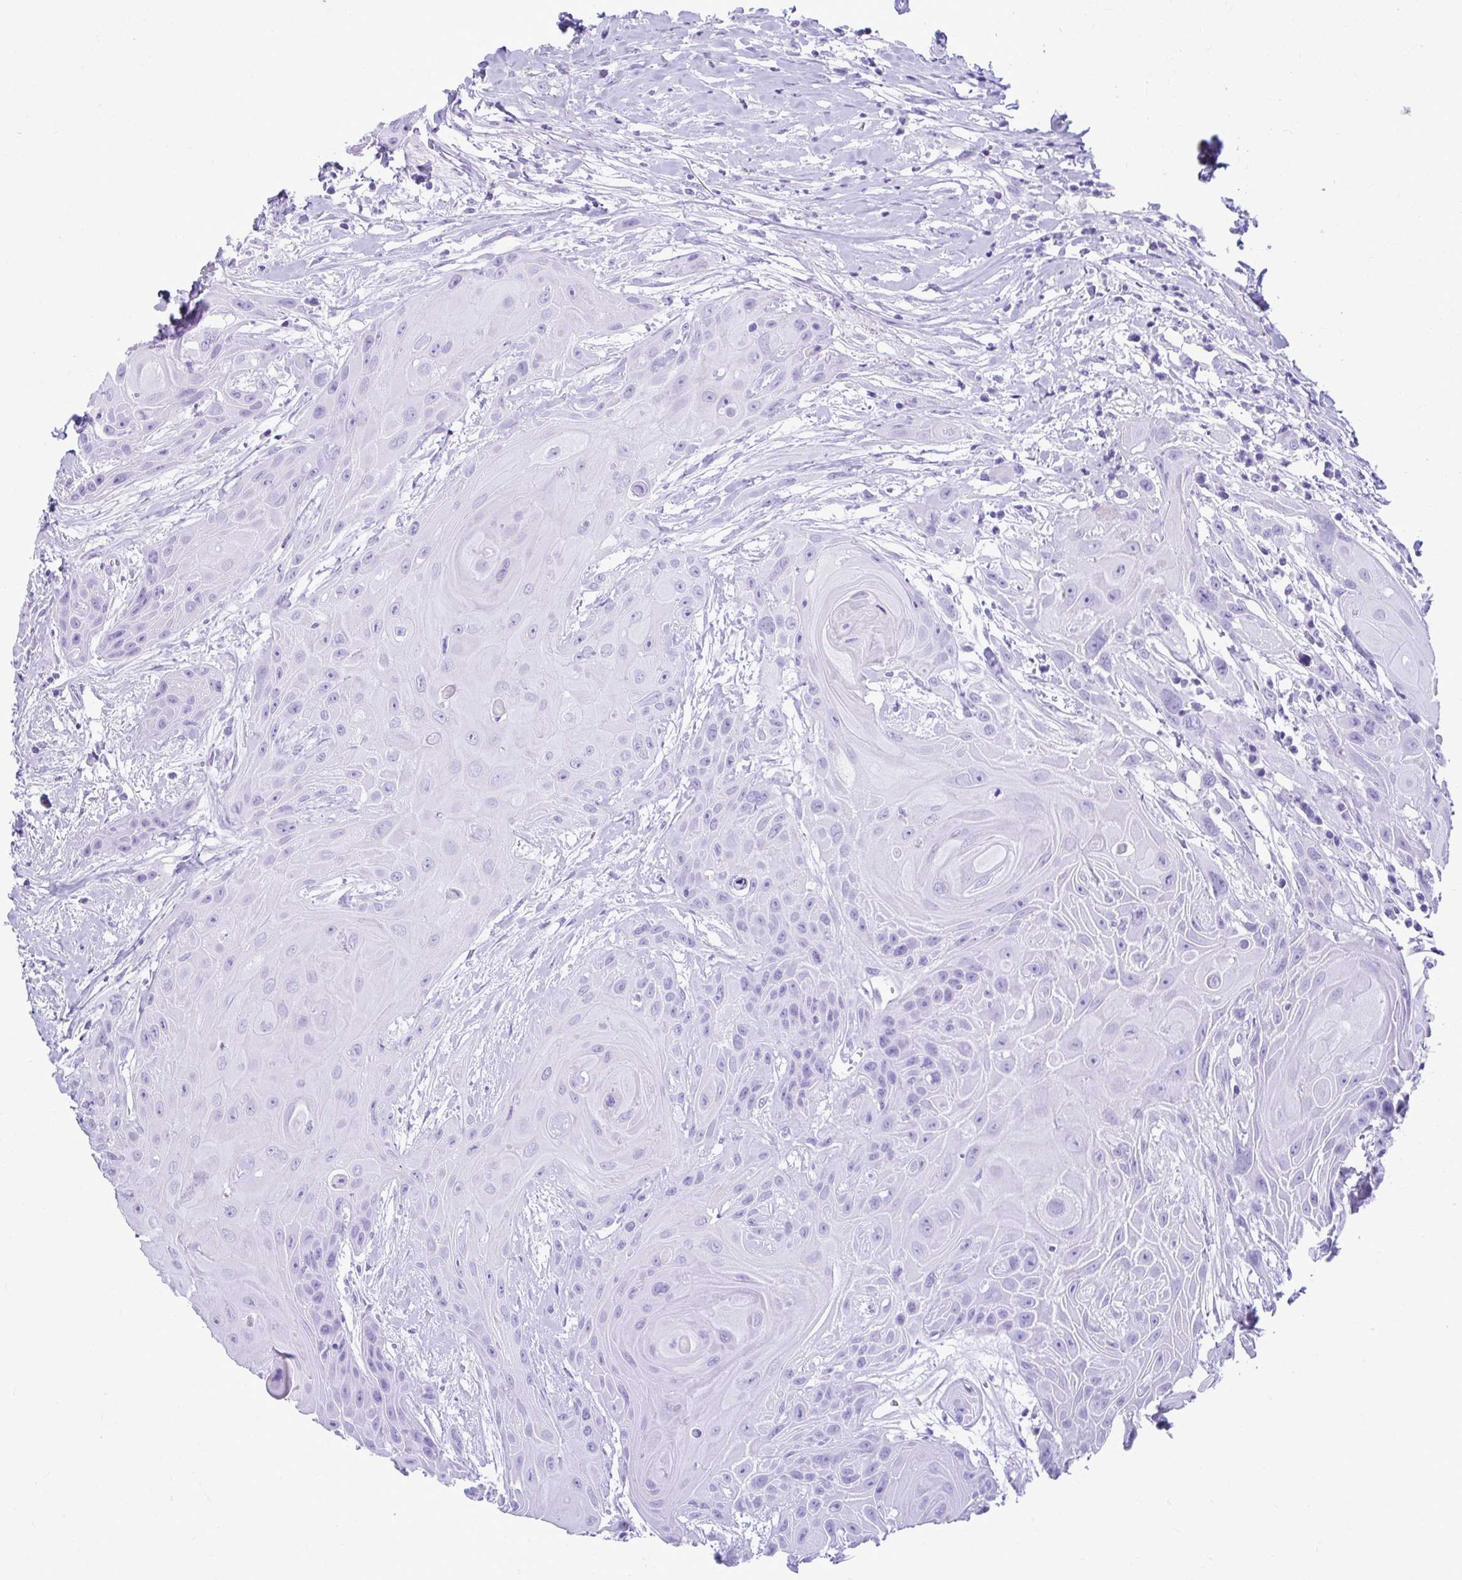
{"staining": {"intensity": "negative", "quantity": "none", "location": "none"}, "tissue": "head and neck cancer", "cell_type": "Tumor cells", "image_type": "cancer", "snomed": [{"axis": "morphology", "description": "Squamous cell carcinoma, NOS"}, {"axis": "topography", "description": "Head-Neck"}], "caption": "This is a image of immunohistochemistry (IHC) staining of head and neck squamous cell carcinoma, which shows no positivity in tumor cells.", "gene": "ATP4B", "patient": {"sex": "female", "age": 73}}